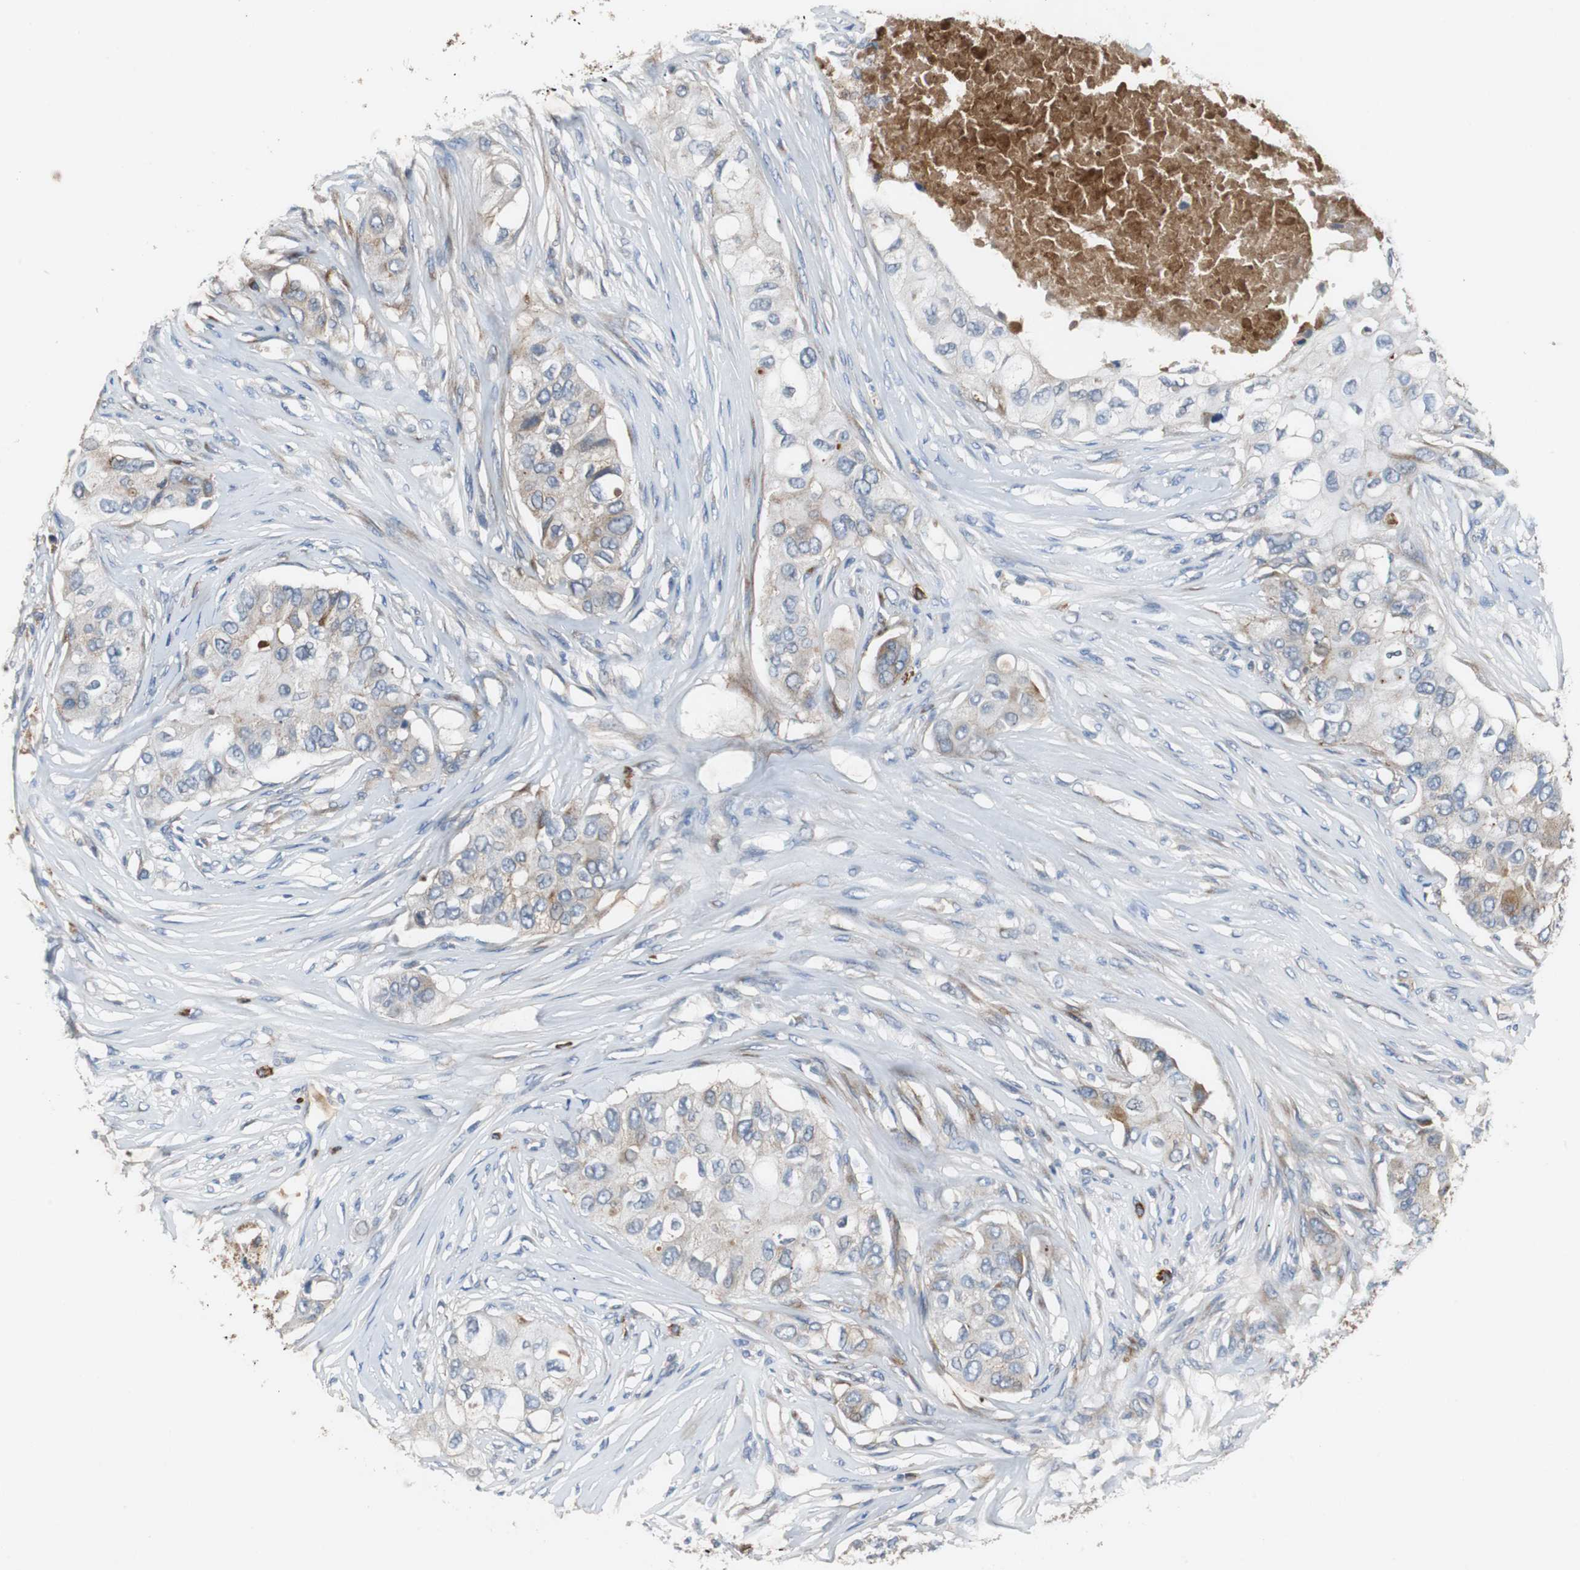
{"staining": {"intensity": "weak", "quantity": "25%-75%", "location": "cytoplasmic/membranous"}, "tissue": "breast cancer", "cell_type": "Tumor cells", "image_type": "cancer", "snomed": [{"axis": "morphology", "description": "Normal tissue, NOS"}, {"axis": "morphology", "description": "Duct carcinoma"}, {"axis": "topography", "description": "Breast"}], "caption": "A histopathology image showing weak cytoplasmic/membranous staining in approximately 25%-75% of tumor cells in invasive ductal carcinoma (breast), as visualized by brown immunohistochemical staining.", "gene": "SORT1", "patient": {"sex": "female", "age": 49}}